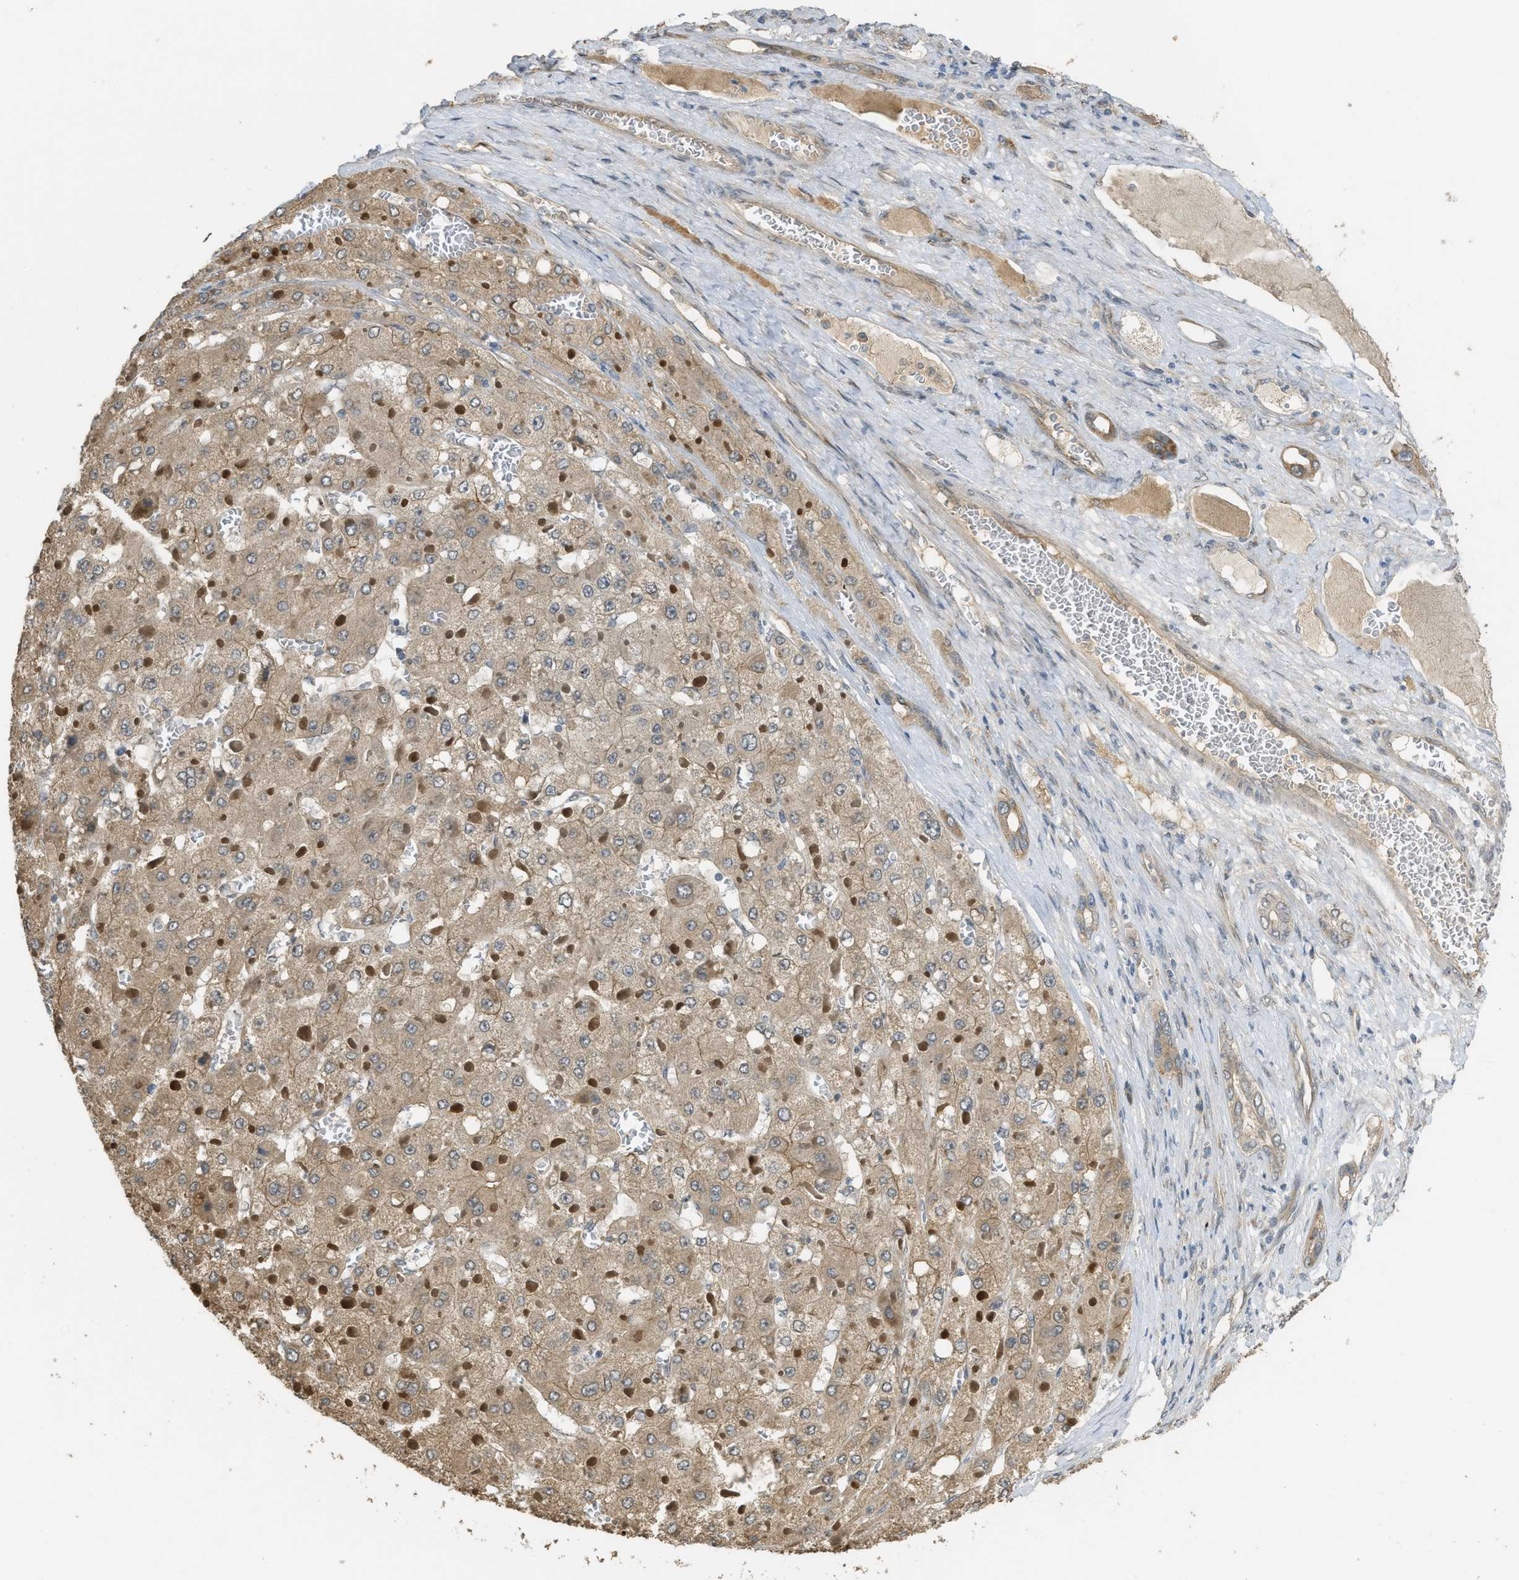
{"staining": {"intensity": "weak", "quantity": ">75%", "location": "cytoplasmic/membranous"}, "tissue": "liver cancer", "cell_type": "Tumor cells", "image_type": "cancer", "snomed": [{"axis": "morphology", "description": "Carcinoma, Hepatocellular, NOS"}, {"axis": "topography", "description": "Liver"}], "caption": "A low amount of weak cytoplasmic/membranous expression is present in about >75% of tumor cells in liver cancer (hepatocellular carcinoma) tissue. (brown staining indicates protein expression, while blue staining denotes nuclei).", "gene": "IGF2BP2", "patient": {"sex": "female", "age": 73}}